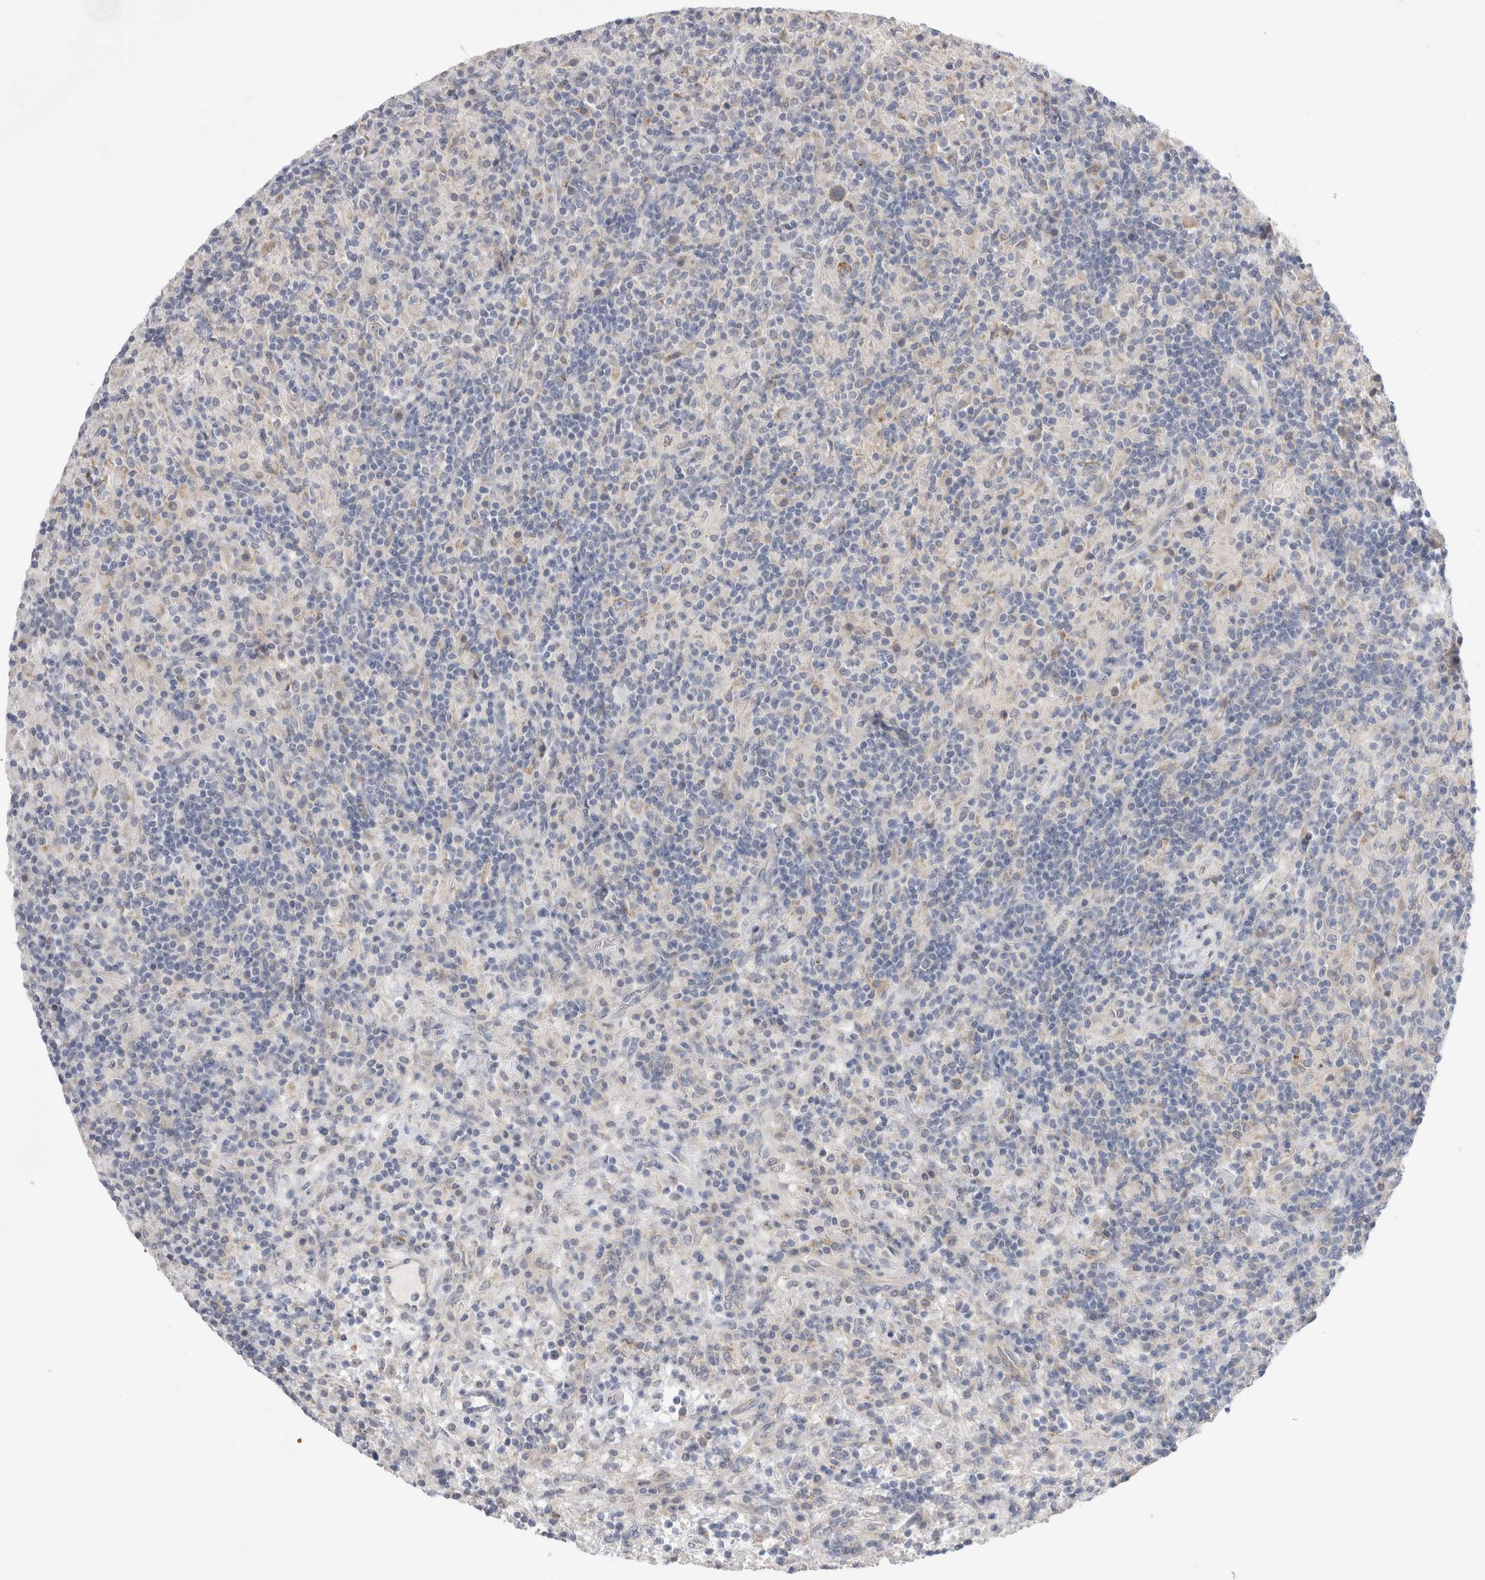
{"staining": {"intensity": "moderate", "quantity": "<25%", "location": "cytoplasmic/membranous"}, "tissue": "lymphoma", "cell_type": "Tumor cells", "image_type": "cancer", "snomed": [{"axis": "morphology", "description": "Hodgkin's disease, NOS"}, {"axis": "topography", "description": "Lymph node"}], "caption": "Hodgkin's disease stained with a protein marker demonstrates moderate staining in tumor cells.", "gene": "GAA", "patient": {"sex": "male", "age": 70}}